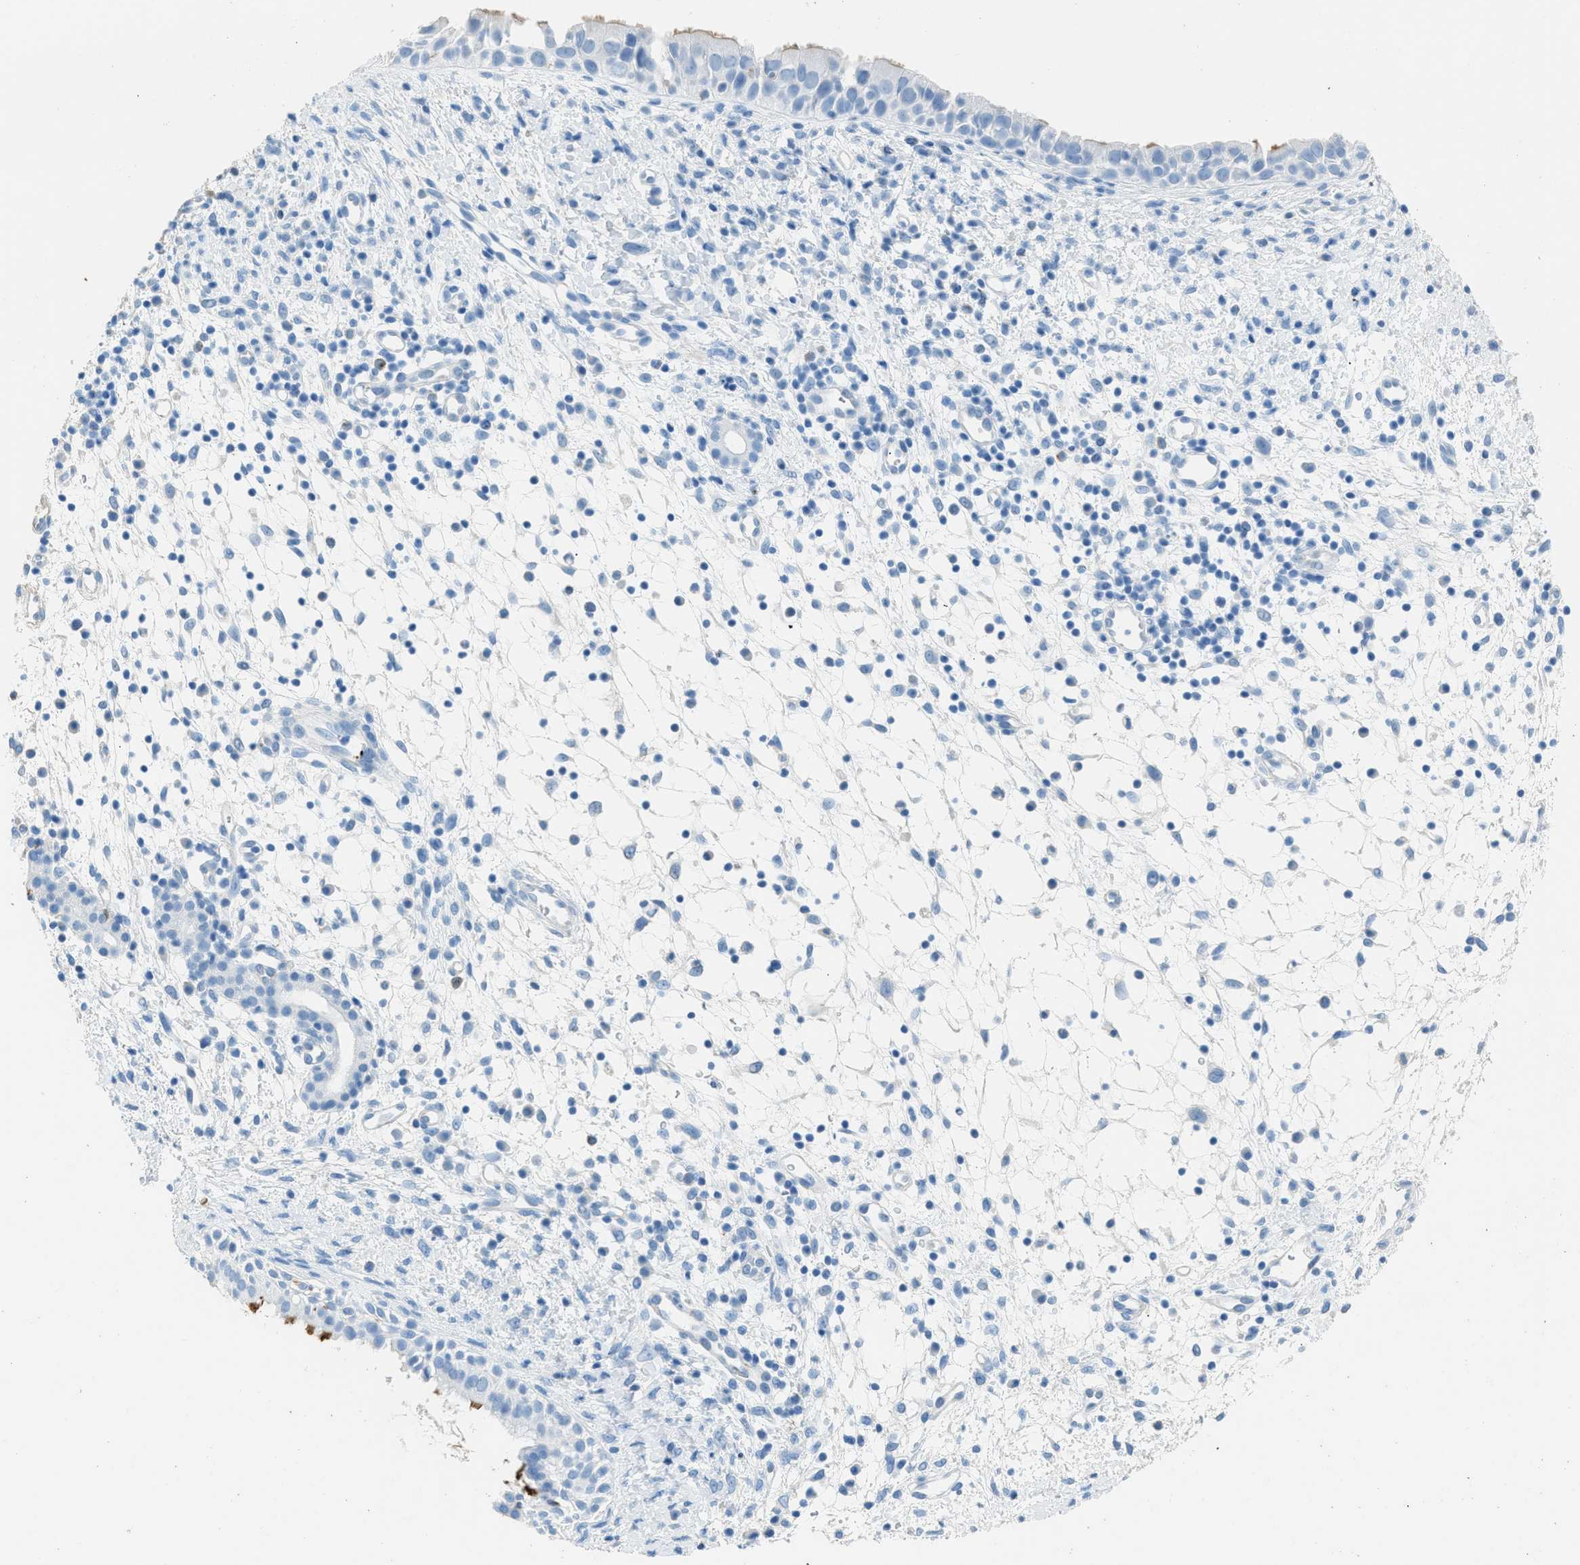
{"staining": {"intensity": "strong", "quantity": "<25%", "location": "cytoplasmic/membranous"}, "tissue": "nasopharynx", "cell_type": "Respiratory epithelial cells", "image_type": "normal", "snomed": [{"axis": "morphology", "description": "Normal tissue, NOS"}, {"axis": "topography", "description": "Nasopharynx"}], "caption": "Respiratory epithelial cells show medium levels of strong cytoplasmic/membranous positivity in about <25% of cells in unremarkable nasopharynx. The protein is shown in brown color, while the nuclei are stained blue.", "gene": "FAIM2", "patient": {"sex": "male", "age": 22}}